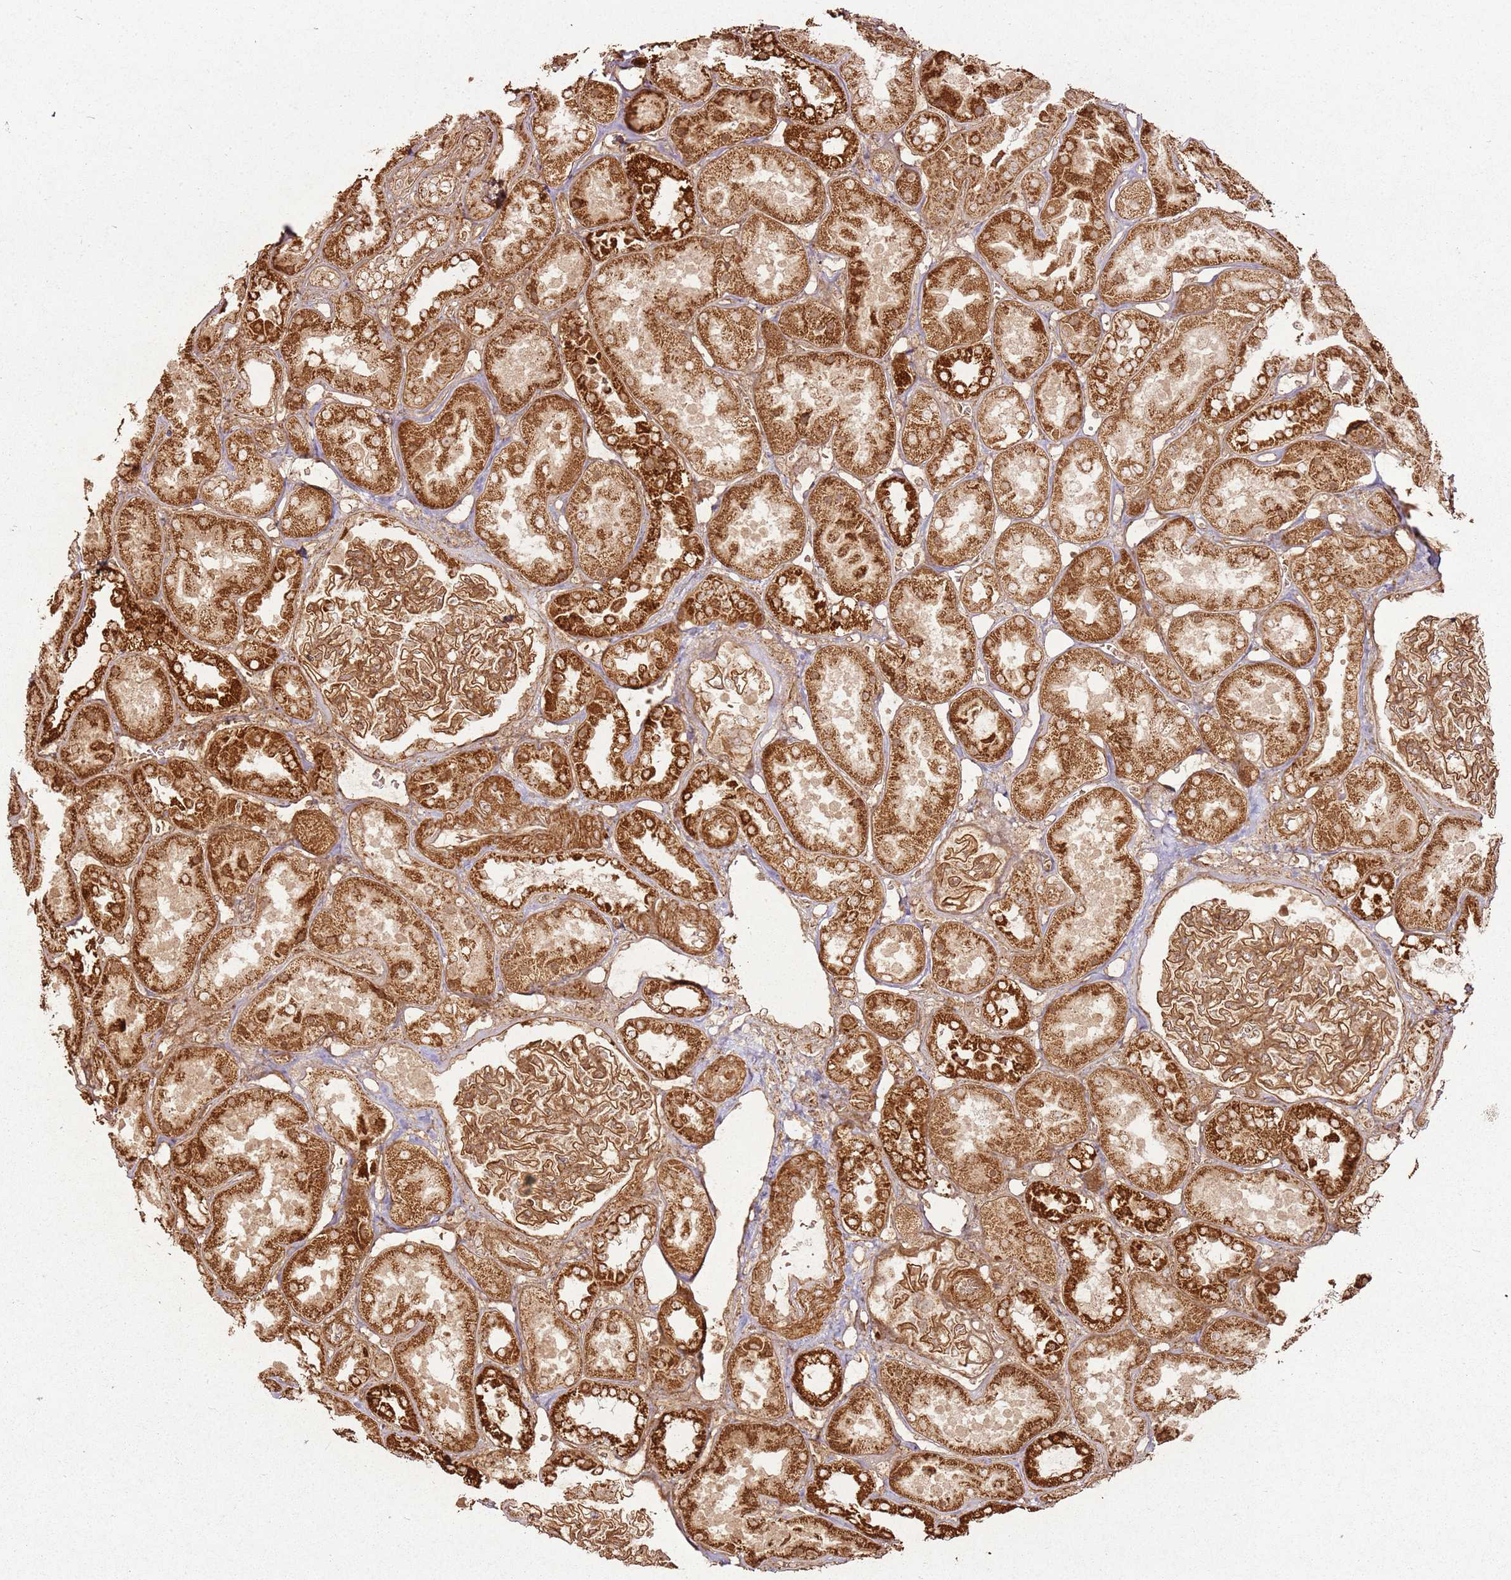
{"staining": {"intensity": "moderate", "quantity": ">75%", "location": "cytoplasmic/membranous"}, "tissue": "kidney", "cell_type": "Cells in glomeruli", "image_type": "normal", "snomed": [{"axis": "morphology", "description": "Normal tissue, NOS"}, {"axis": "topography", "description": "Kidney"}], "caption": "IHC (DAB) staining of benign human kidney shows moderate cytoplasmic/membranous protein positivity in approximately >75% of cells in glomeruli.", "gene": "MRPS6", "patient": {"sex": "male", "age": 70}}